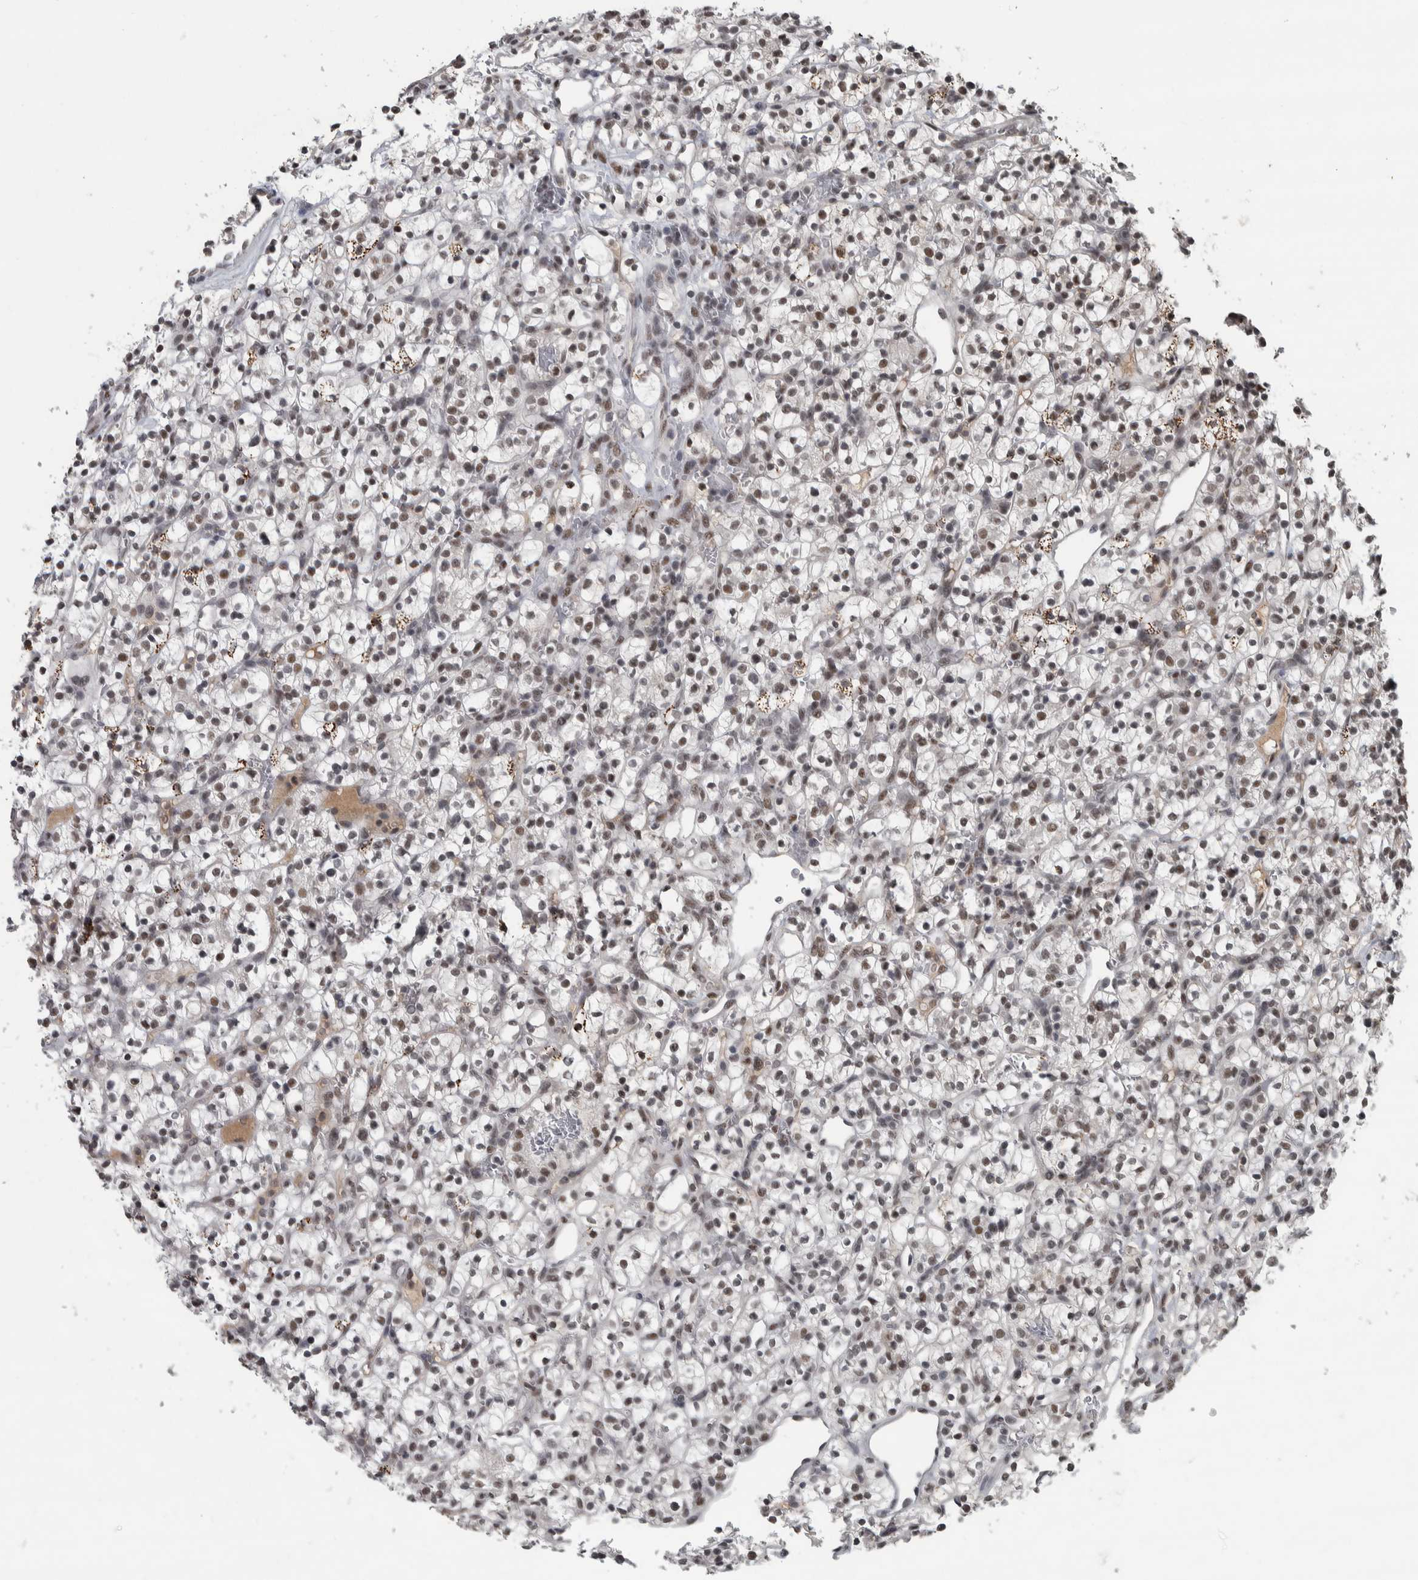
{"staining": {"intensity": "moderate", "quantity": ">75%", "location": "nuclear"}, "tissue": "renal cancer", "cell_type": "Tumor cells", "image_type": "cancer", "snomed": [{"axis": "morphology", "description": "Adenocarcinoma, NOS"}, {"axis": "topography", "description": "Kidney"}], "caption": "Tumor cells show moderate nuclear positivity in about >75% of cells in adenocarcinoma (renal).", "gene": "DDX42", "patient": {"sex": "female", "age": 57}}